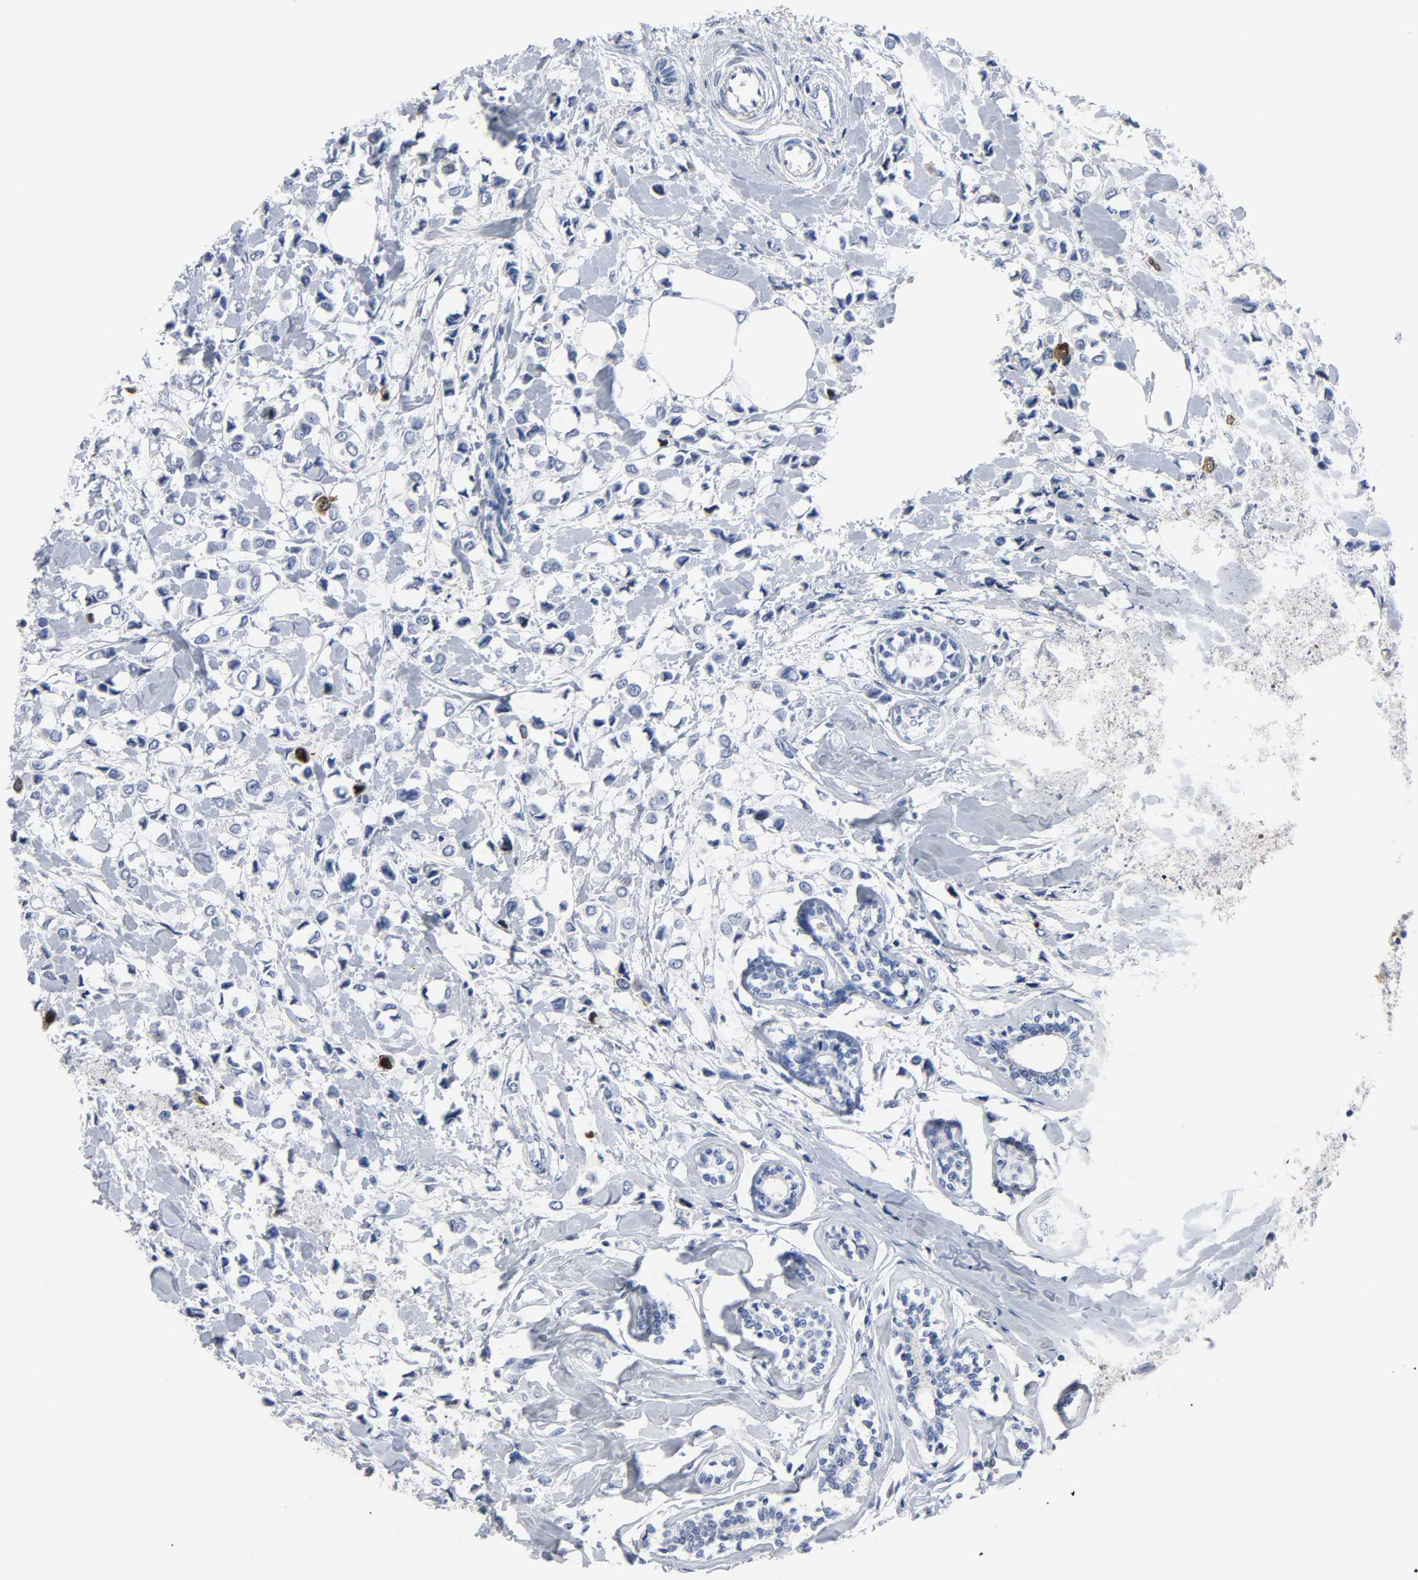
{"staining": {"intensity": "strong", "quantity": "<25%", "location": "nuclear"}, "tissue": "breast cancer", "cell_type": "Tumor cells", "image_type": "cancer", "snomed": [{"axis": "morphology", "description": "Lobular carcinoma"}, {"axis": "topography", "description": "Breast"}], "caption": "The micrograph reveals a brown stain indicating the presence of a protein in the nuclear of tumor cells in breast cancer.", "gene": "CDC20", "patient": {"sex": "female", "age": 51}}